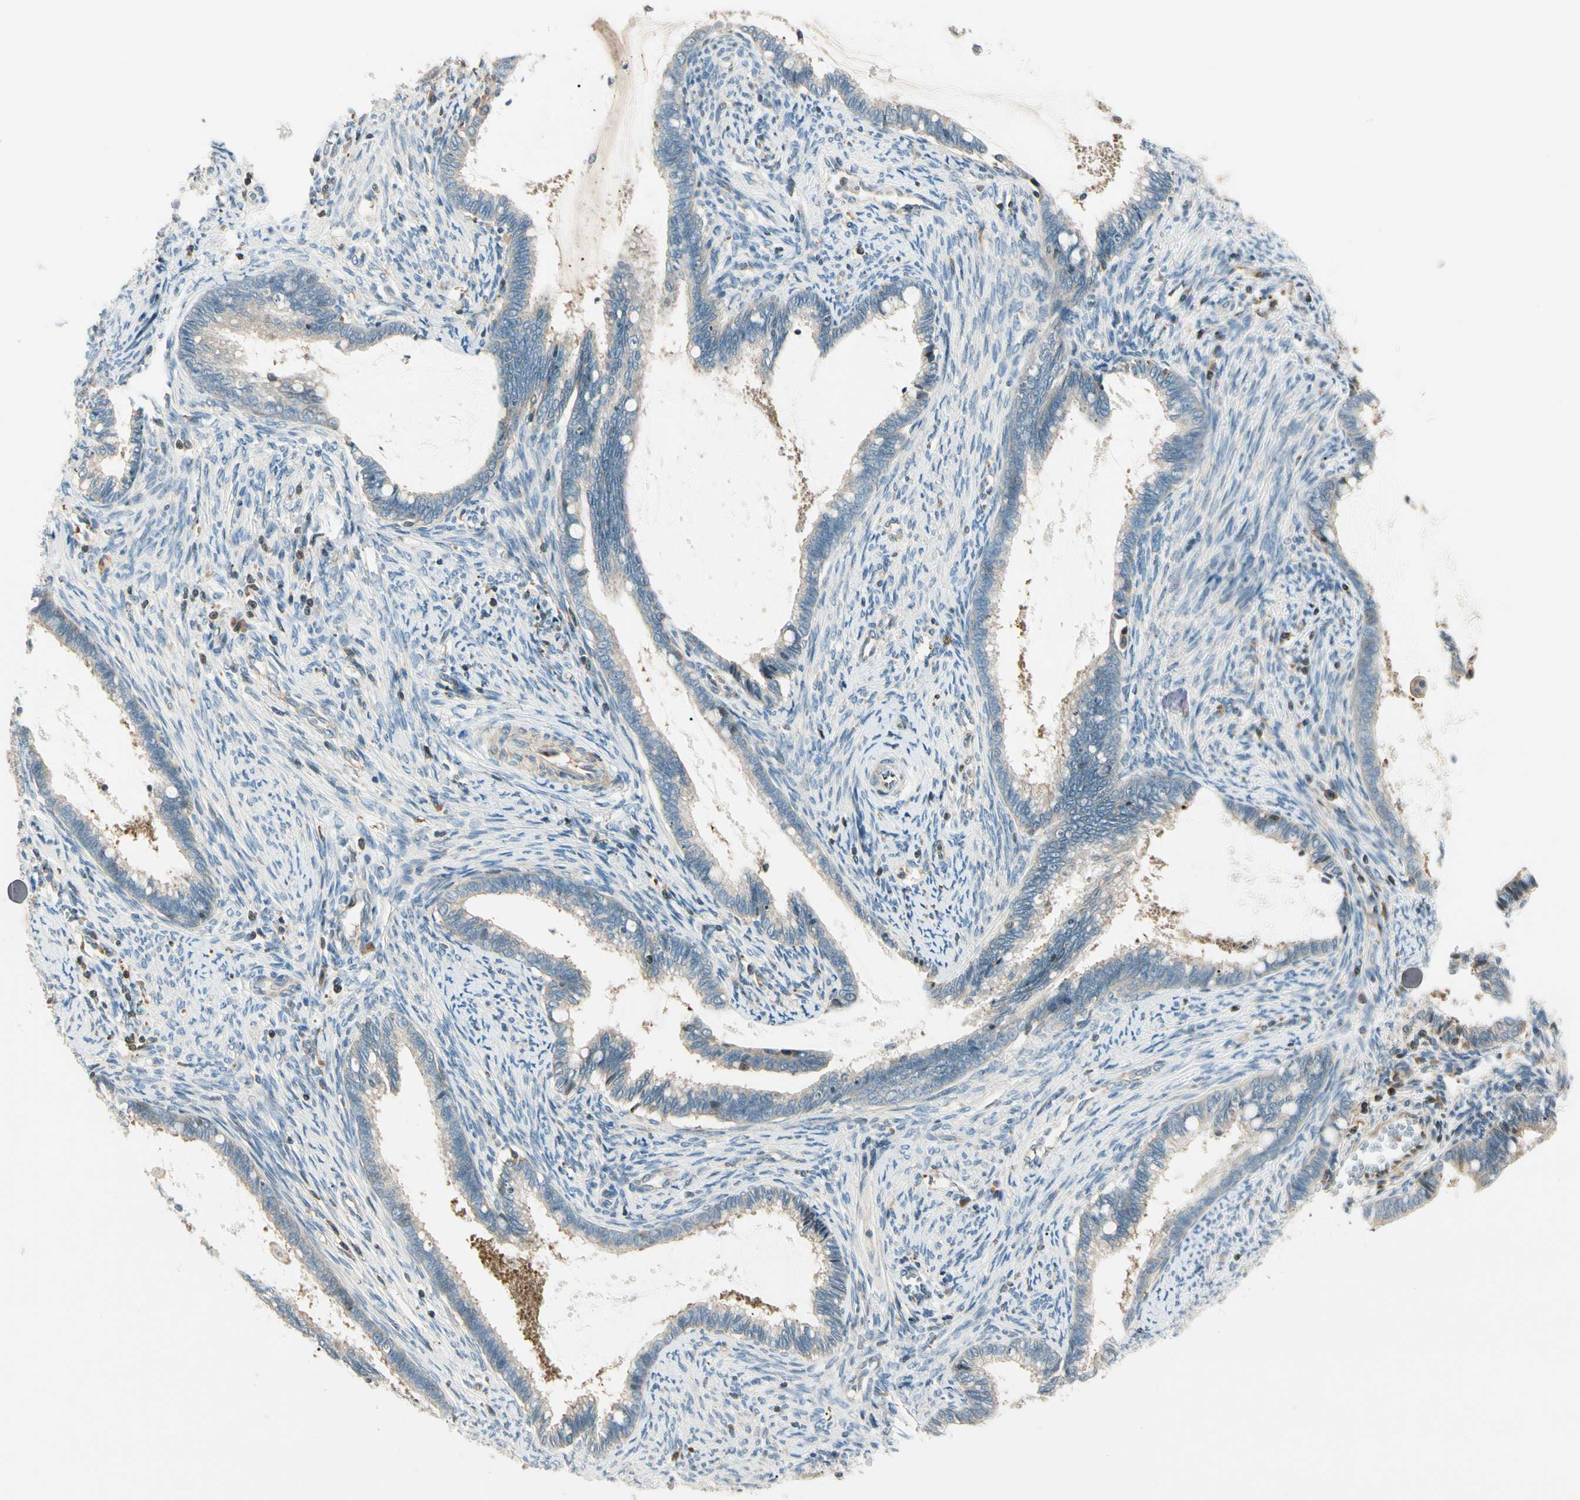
{"staining": {"intensity": "weak", "quantity": ">75%", "location": "cytoplasmic/membranous"}, "tissue": "cervical cancer", "cell_type": "Tumor cells", "image_type": "cancer", "snomed": [{"axis": "morphology", "description": "Adenocarcinoma, NOS"}, {"axis": "topography", "description": "Cervix"}], "caption": "Immunohistochemistry (IHC) (DAB (3,3'-diaminobenzidine)) staining of human cervical cancer demonstrates weak cytoplasmic/membranous protein positivity in about >75% of tumor cells. Nuclei are stained in blue.", "gene": "CDH6", "patient": {"sex": "female", "age": 44}}